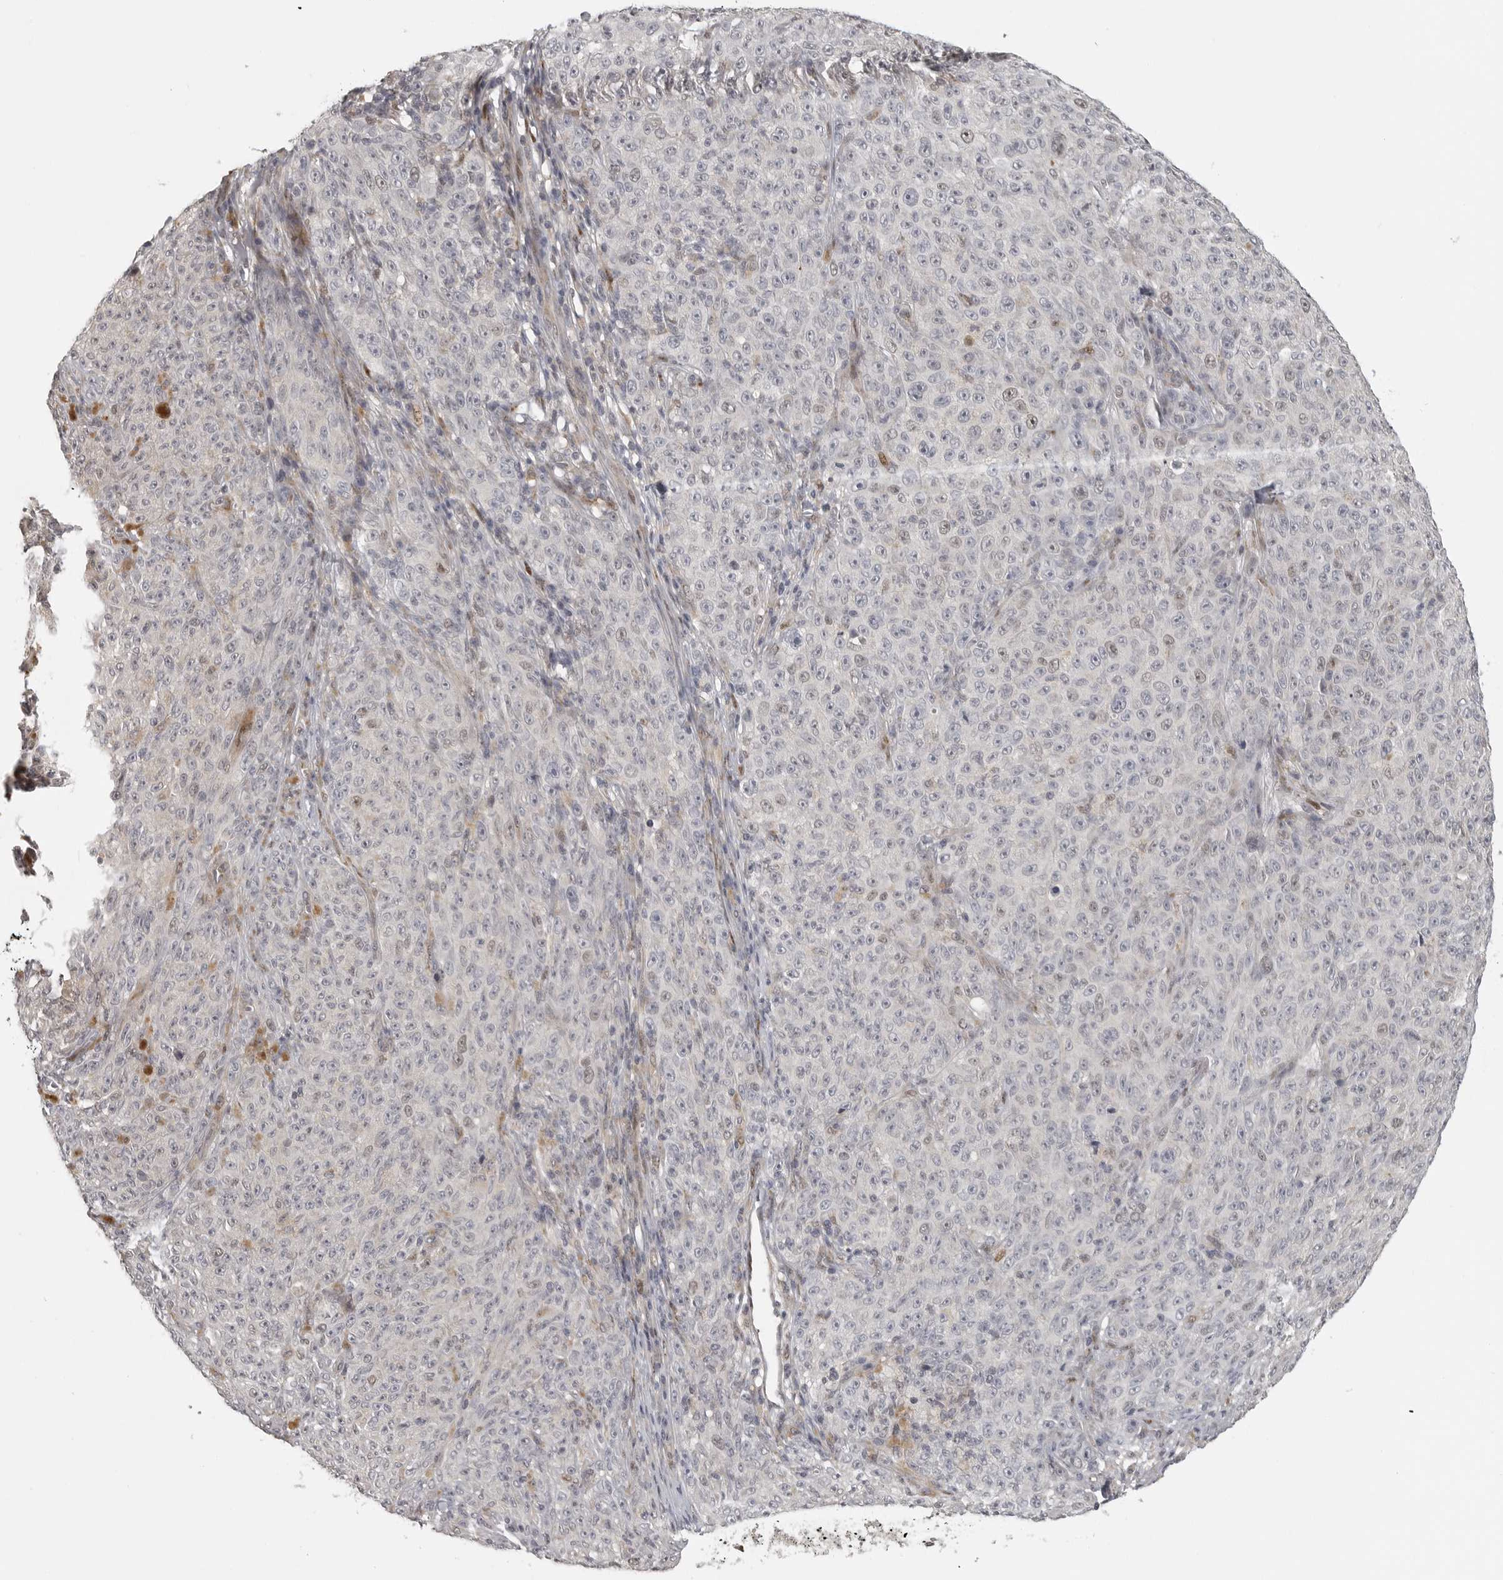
{"staining": {"intensity": "negative", "quantity": "none", "location": "none"}, "tissue": "melanoma", "cell_type": "Tumor cells", "image_type": "cancer", "snomed": [{"axis": "morphology", "description": "Malignant melanoma, NOS"}, {"axis": "topography", "description": "Skin"}], "caption": "Protein analysis of malignant melanoma reveals no significant staining in tumor cells. (DAB (3,3'-diaminobenzidine) IHC with hematoxylin counter stain).", "gene": "POLE2", "patient": {"sex": "female", "age": 82}}